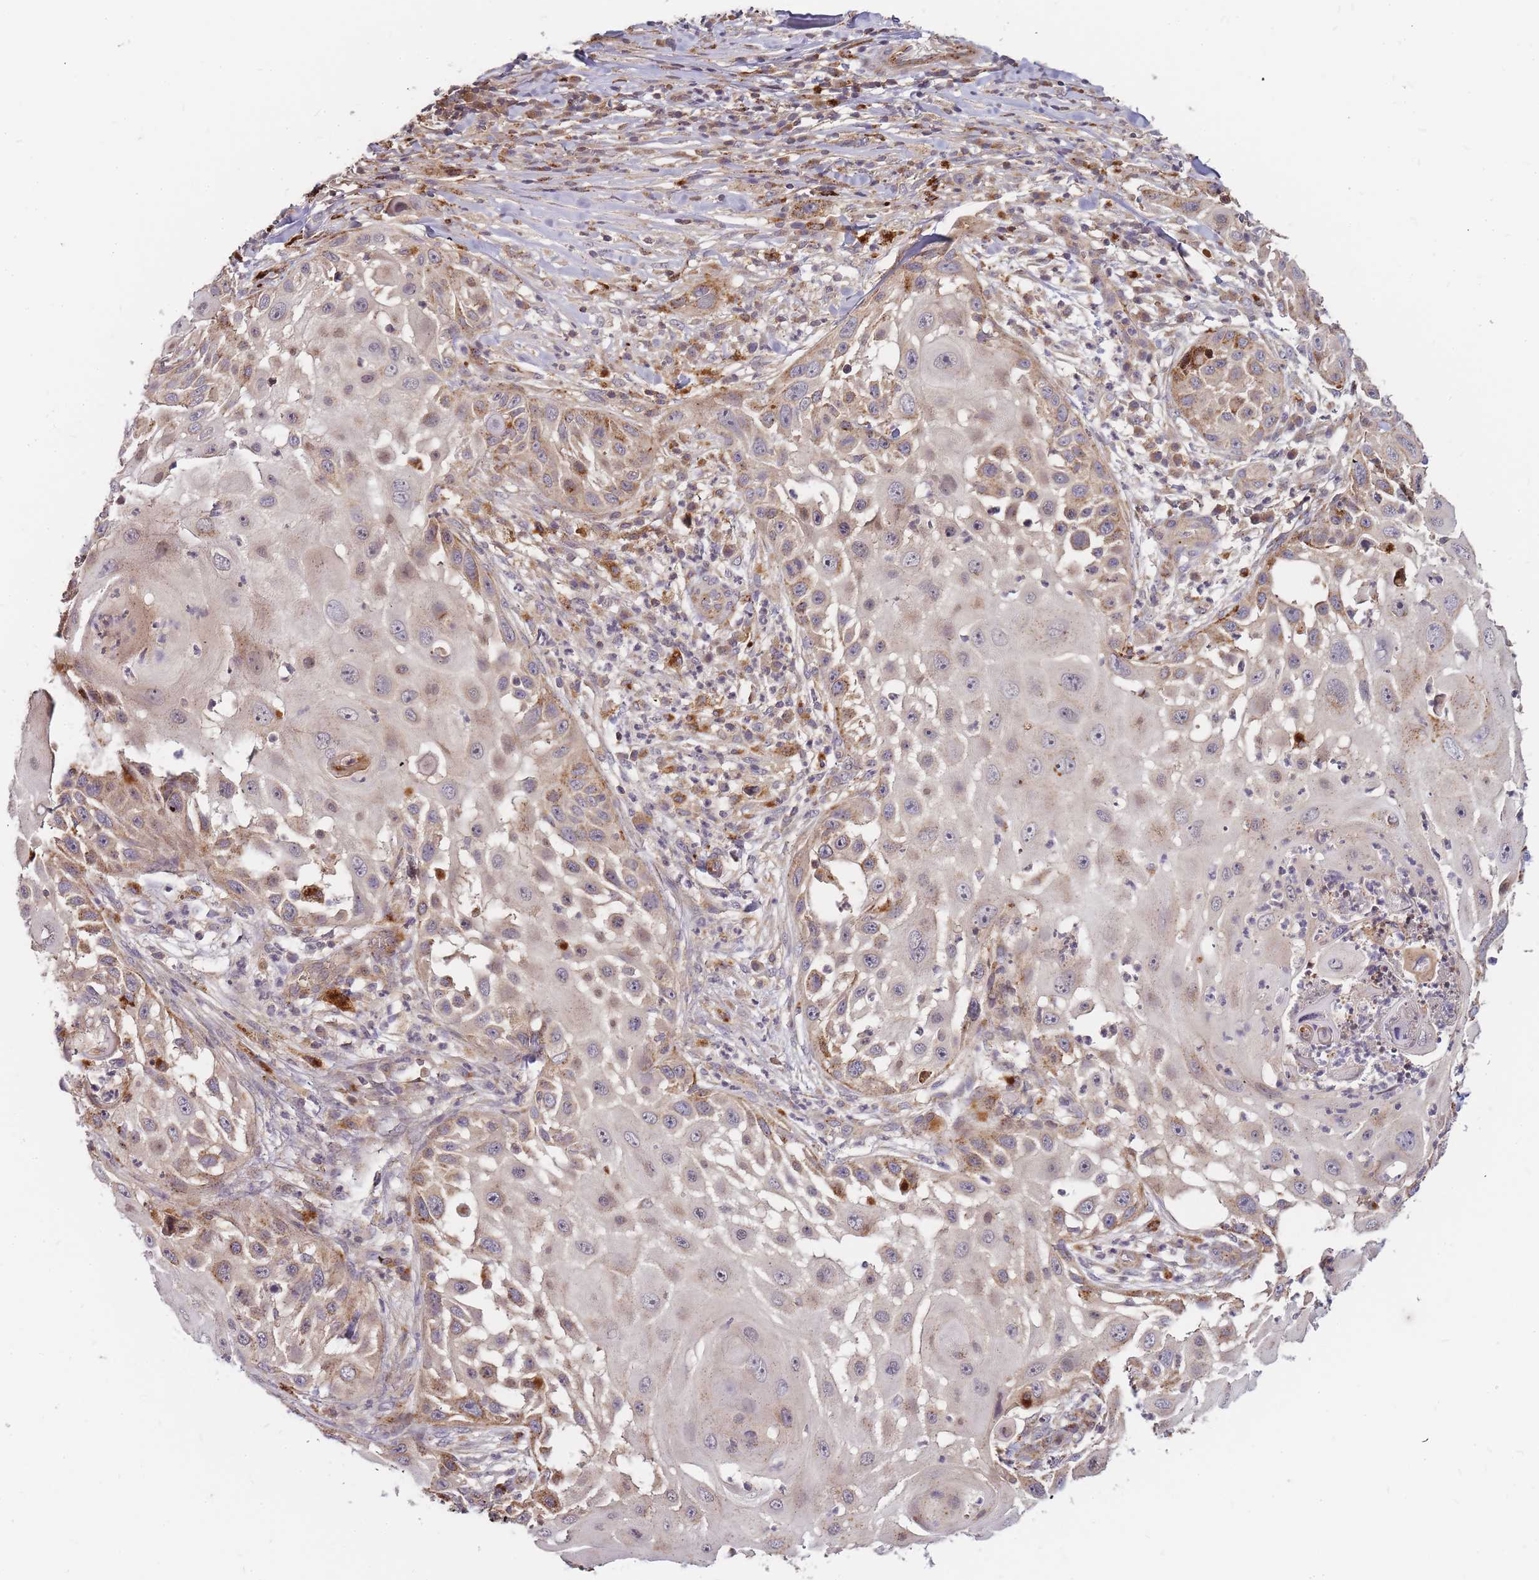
{"staining": {"intensity": "moderate", "quantity": "25%-75%", "location": "cytoplasmic/membranous"}, "tissue": "skin cancer", "cell_type": "Tumor cells", "image_type": "cancer", "snomed": [{"axis": "morphology", "description": "Squamous cell carcinoma, NOS"}, {"axis": "topography", "description": "Skin"}], "caption": "Immunohistochemical staining of skin cancer (squamous cell carcinoma) demonstrates medium levels of moderate cytoplasmic/membranous expression in approximately 25%-75% of tumor cells.", "gene": "ATG5", "patient": {"sex": "female", "age": 44}}